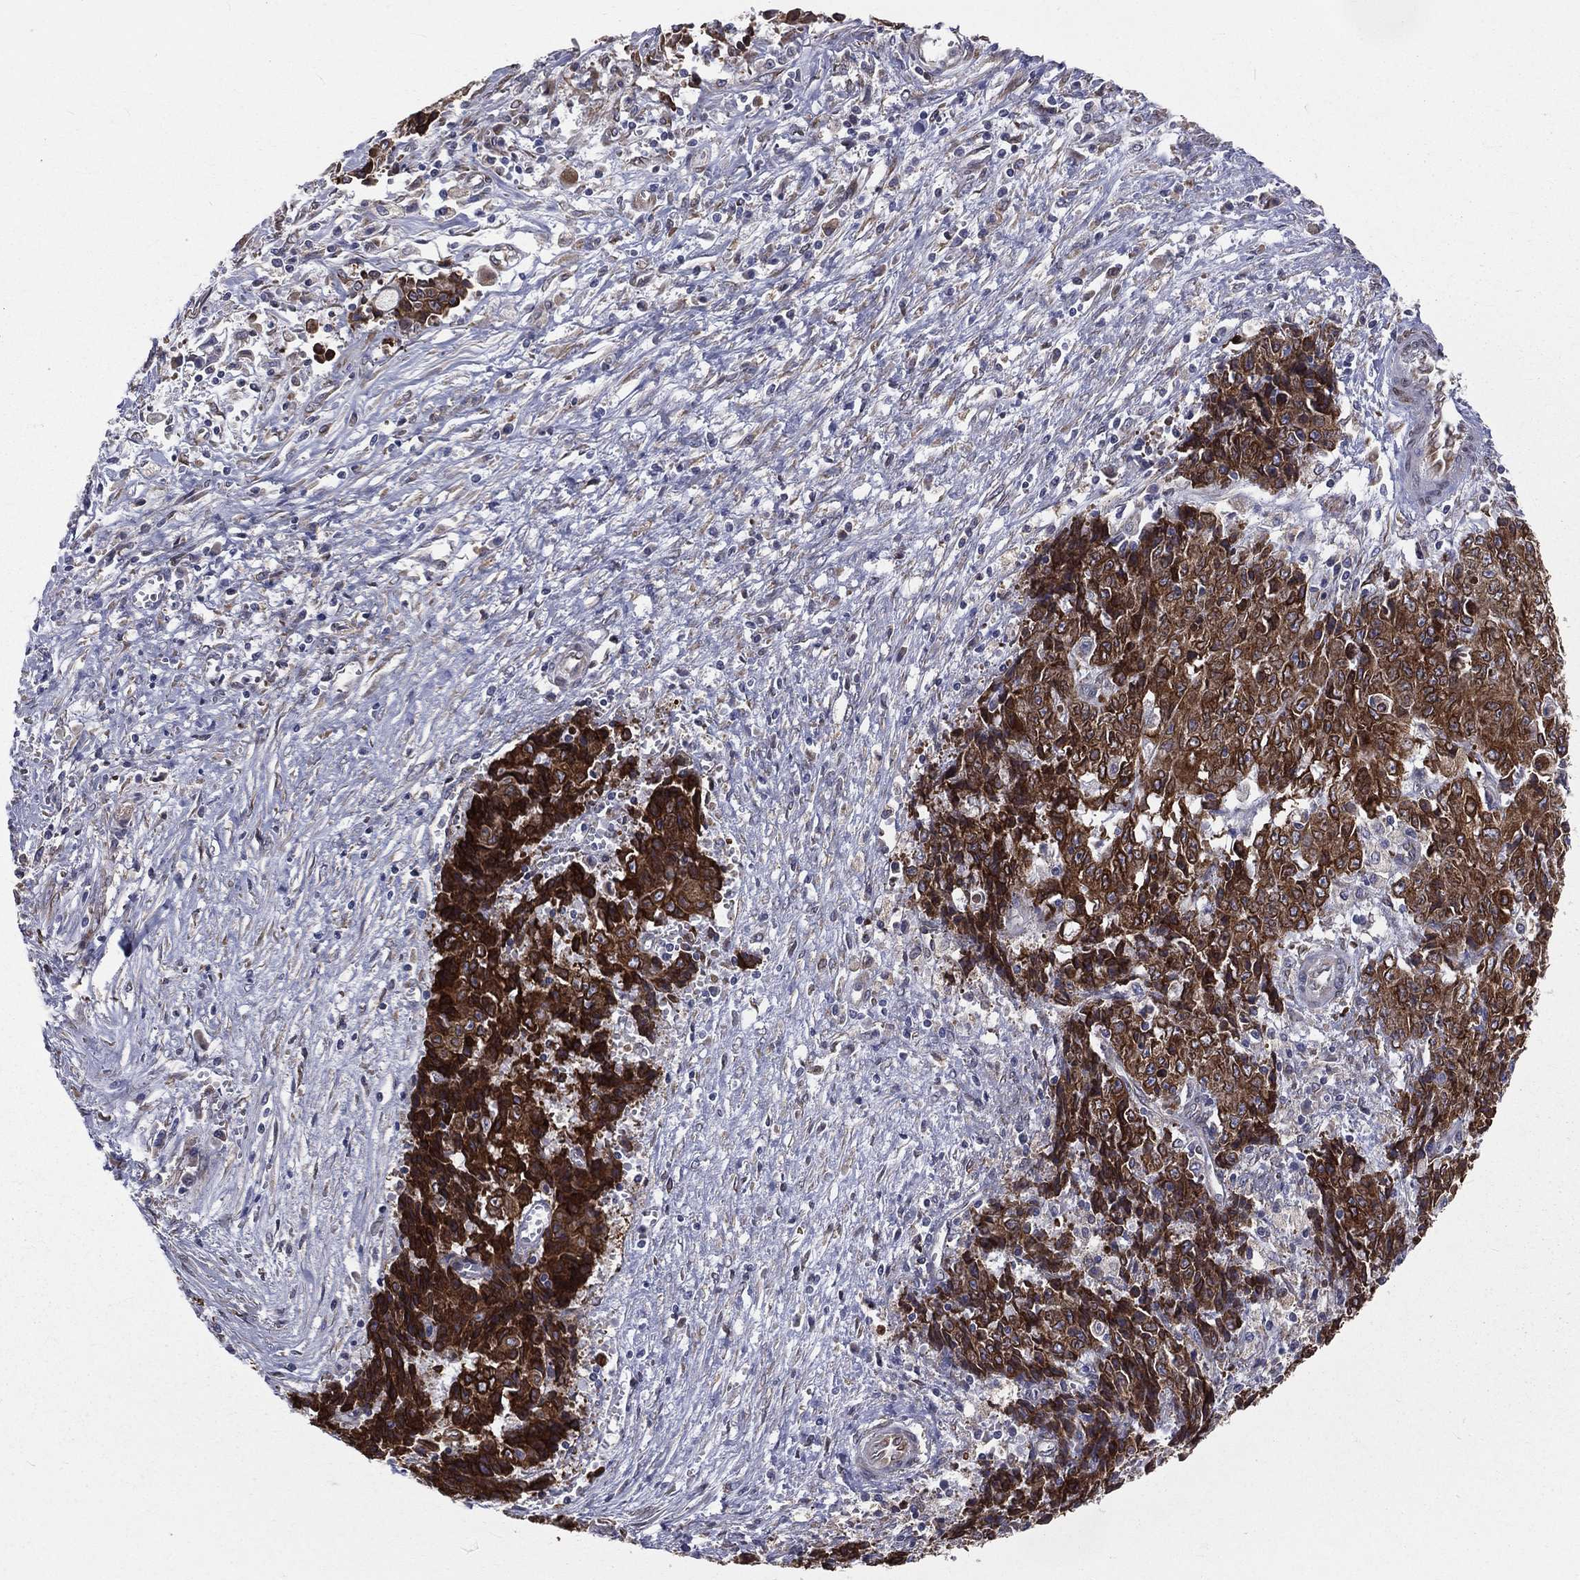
{"staining": {"intensity": "strong", "quantity": ">75%", "location": "cytoplasmic/membranous"}, "tissue": "ovarian cancer", "cell_type": "Tumor cells", "image_type": "cancer", "snomed": [{"axis": "morphology", "description": "Carcinoma, endometroid"}, {"axis": "topography", "description": "Ovary"}], "caption": "Immunohistochemical staining of ovarian cancer reveals strong cytoplasmic/membranous protein expression in approximately >75% of tumor cells.", "gene": "PGRMC1", "patient": {"sex": "female", "age": 42}}